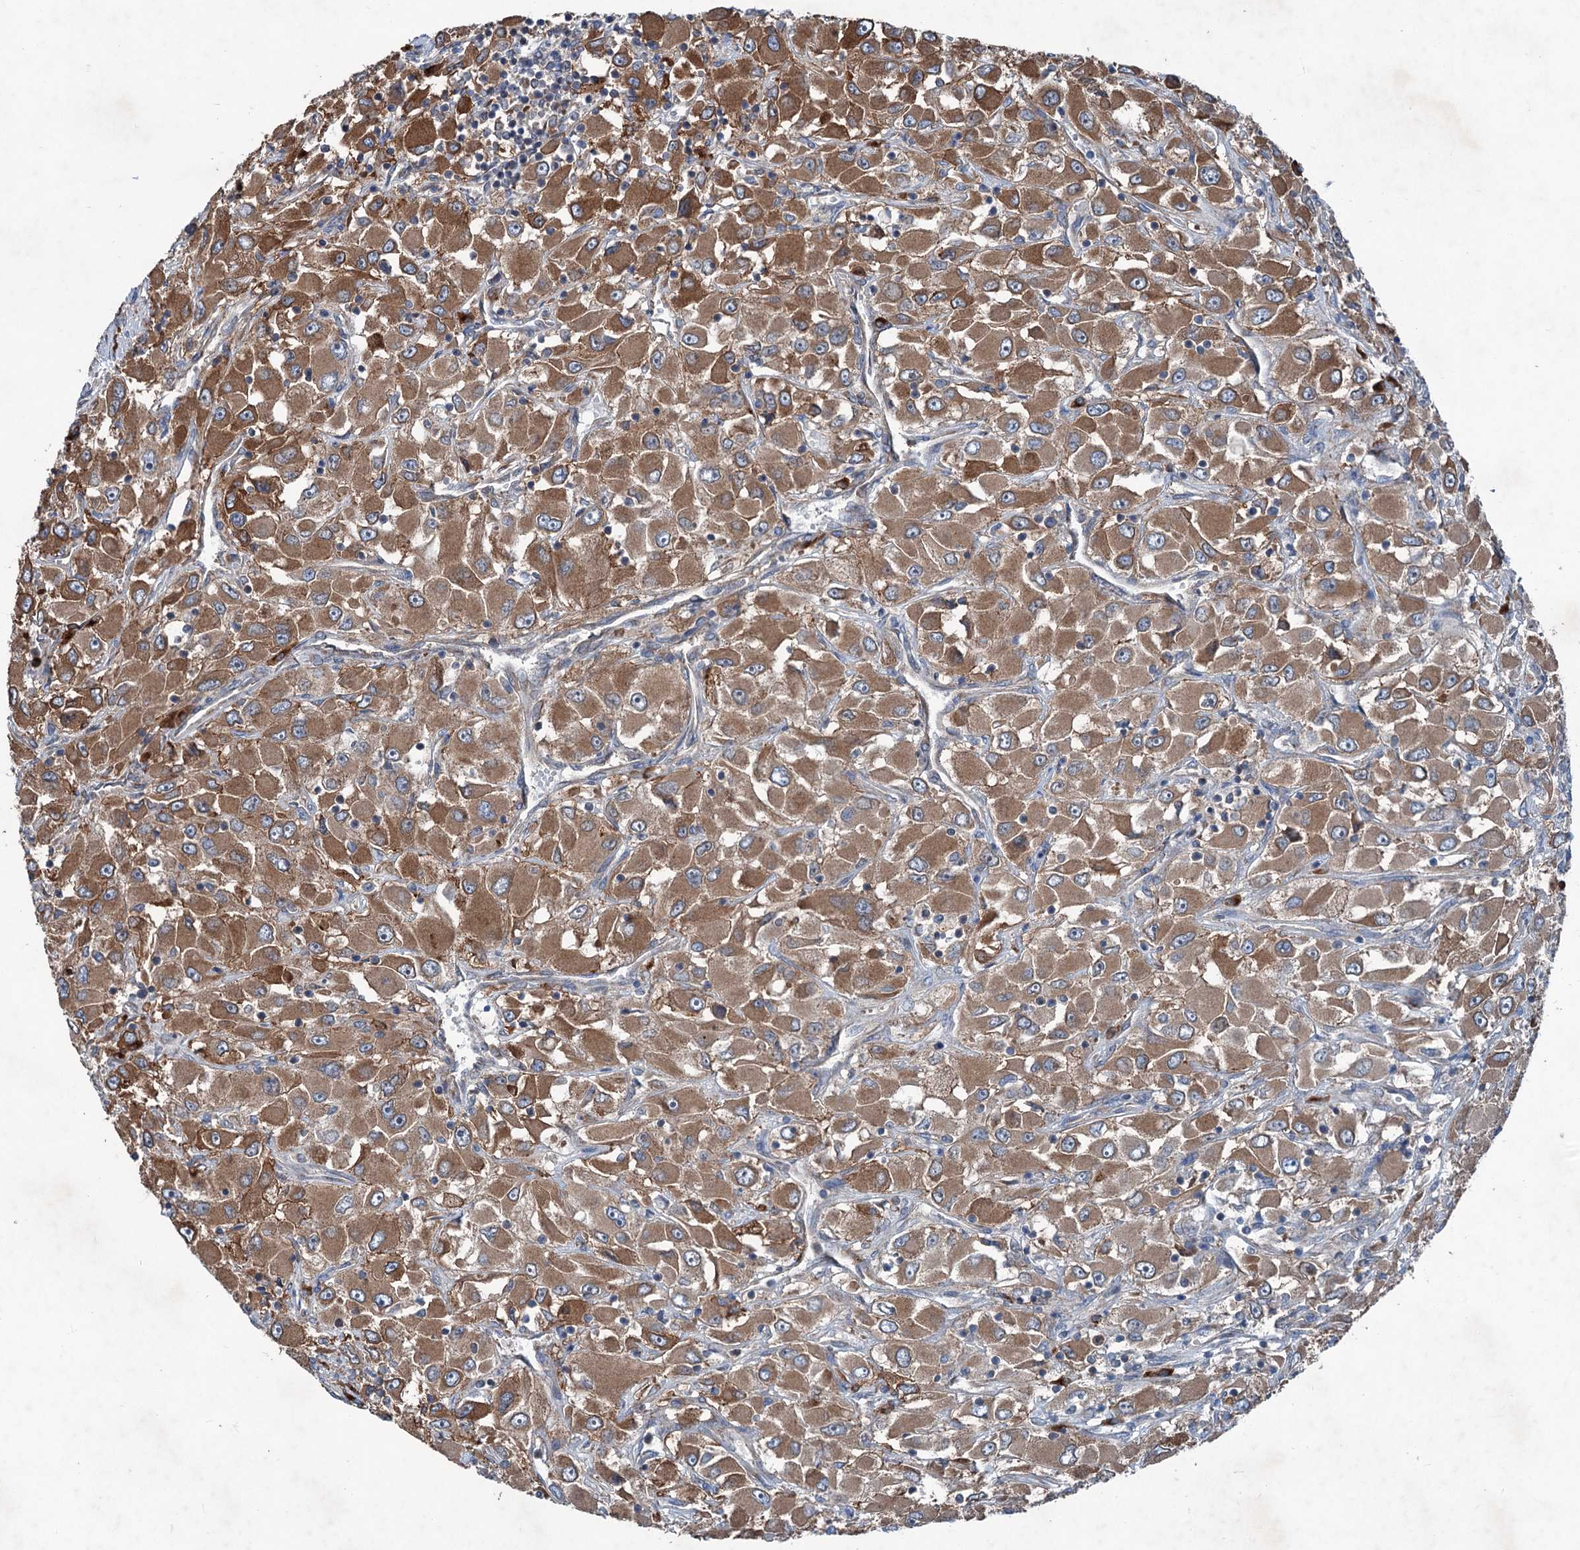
{"staining": {"intensity": "moderate", "quantity": ">75%", "location": "cytoplasmic/membranous"}, "tissue": "renal cancer", "cell_type": "Tumor cells", "image_type": "cancer", "snomed": [{"axis": "morphology", "description": "Adenocarcinoma, NOS"}, {"axis": "topography", "description": "Kidney"}], "caption": "Human renal cancer (adenocarcinoma) stained with a protein marker reveals moderate staining in tumor cells.", "gene": "CALCOCO1", "patient": {"sex": "female", "age": 52}}